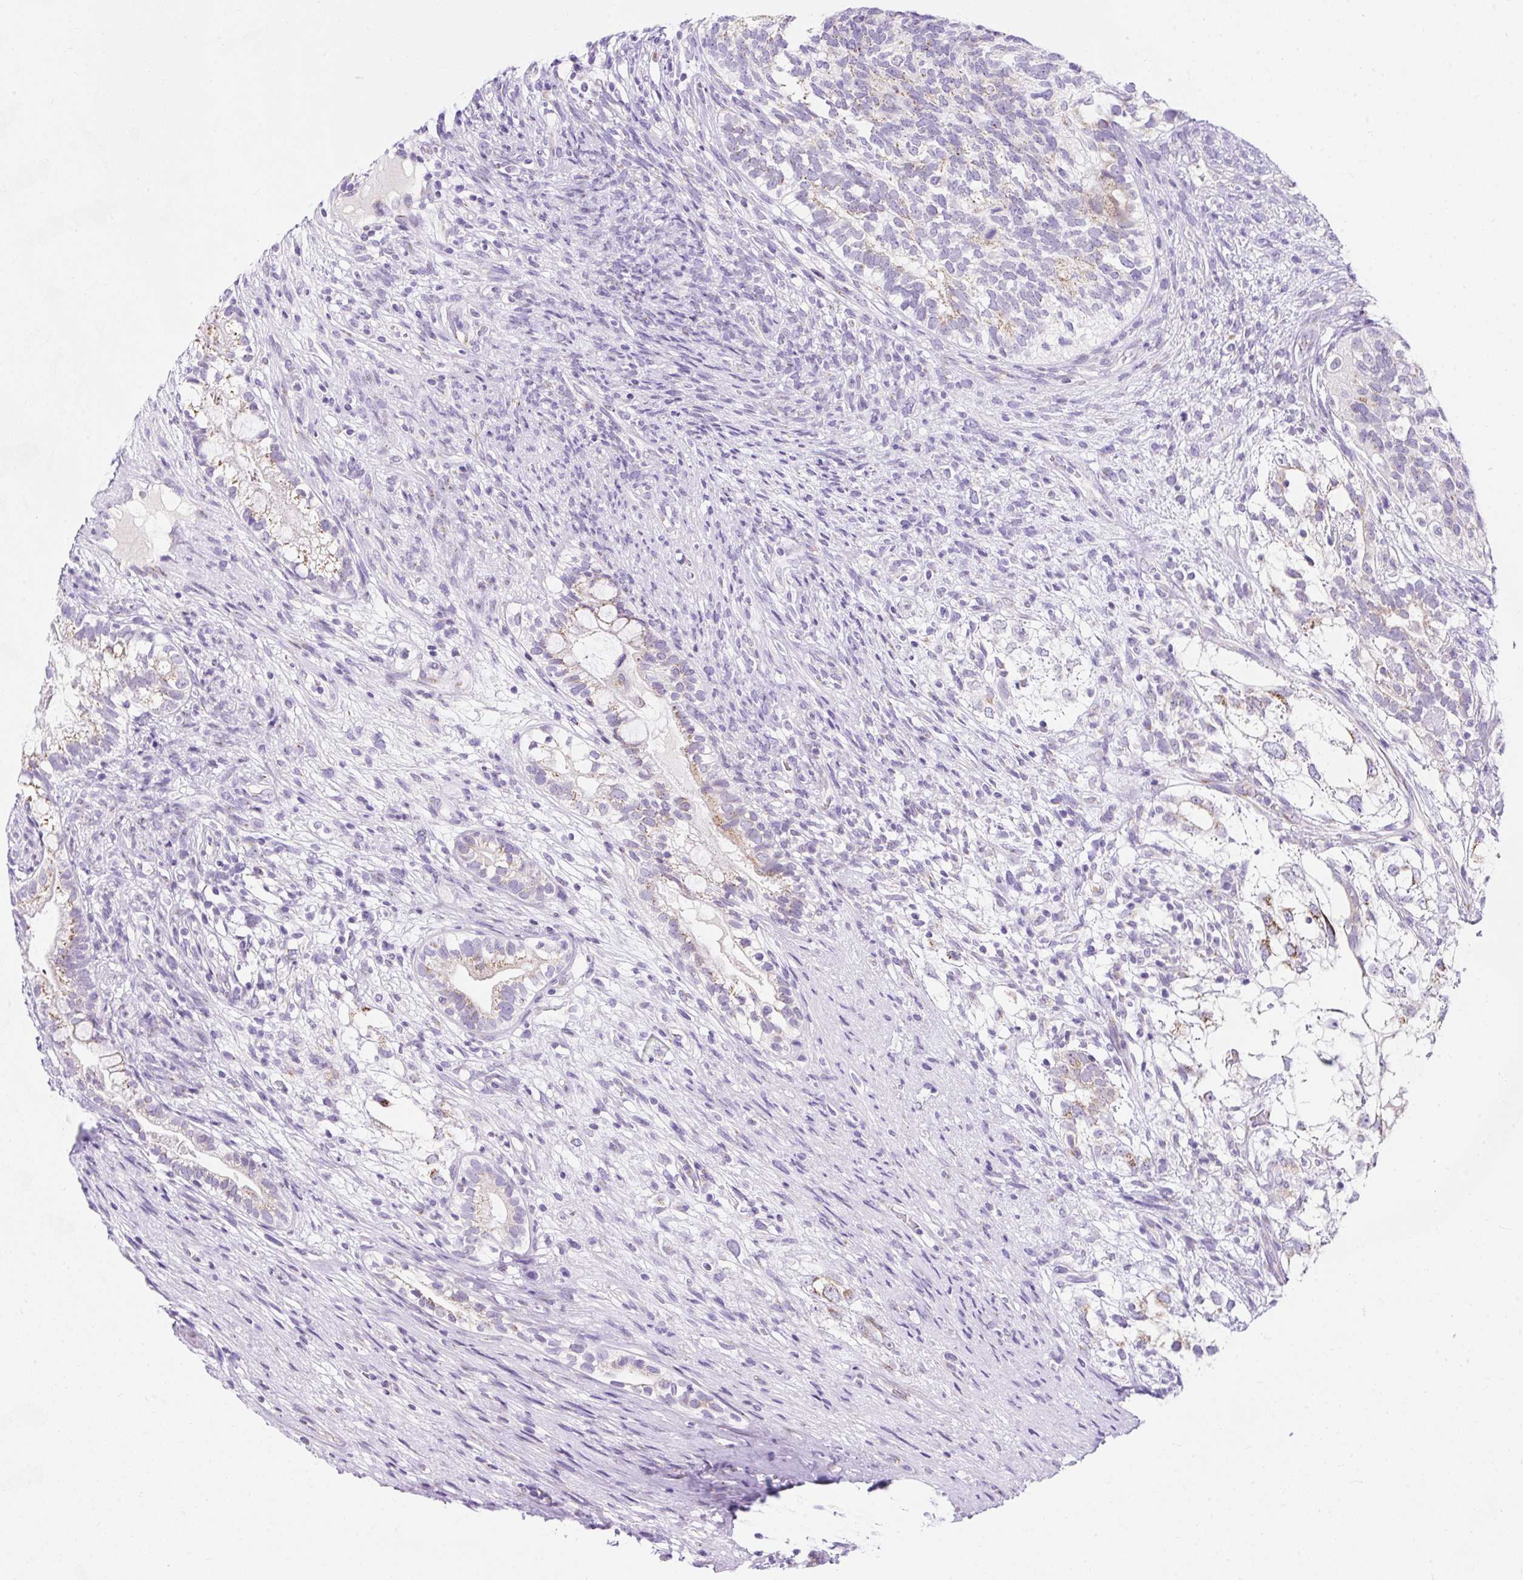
{"staining": {"intensity": "weak", "quantity": "<25%", "location": "cytoplasmic/membranous"}, "tissue": "testis cancer", "cell_type": "Tumor cells", "image_type": "cancer", "snomed": [{"axis": "morphology", "description": "Seminoma, NOS"}, {"axis": "morphology", "description": "Carcinoma, Embryonal, NOS"}, {"axis": "topography", "description": "Testis"}], "caption": "Embryonal carcinoma (testis) stained for a protein using immunohistochemistry (IHC) exhibits no expression tumor cells.", "gene": "GOLGA8A", "patient": {"sex": "male", "age": 41}}